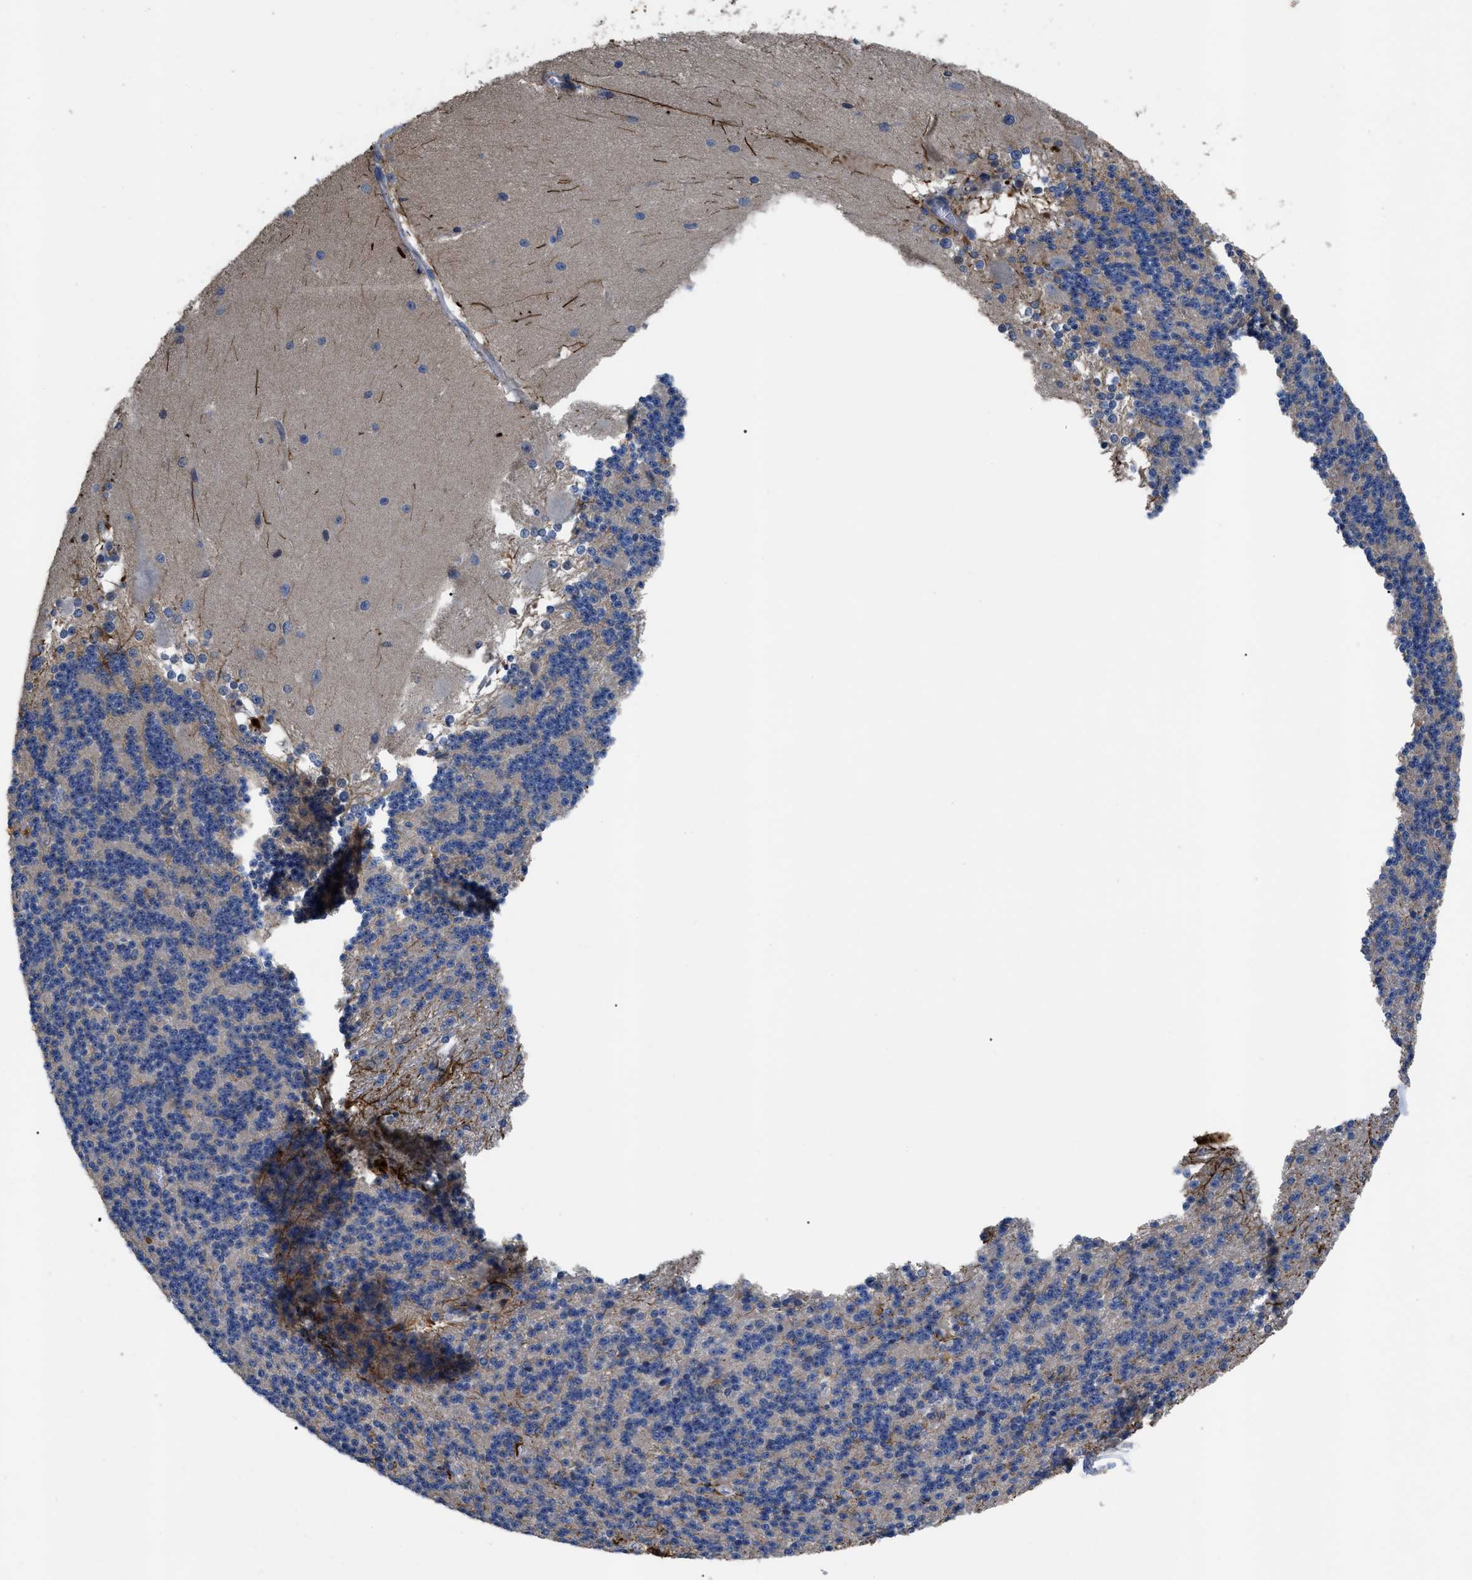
{"staining": {"intensity": "negative", "quantity": "none", "location": "none"}, "tissue": "cerebellum", "cell_type": "Cells in granular layer", "image_type": "normal", "snomed": [{"axis": "morphology", "description": "Normal tissue, NOS"}, {"axis": "topography", "description": "Cerebellum"}], "caption": "High power microscopy image of an immunohistochemistry (IHC) micrograph of unremarkable cerebellum, revealing no significant expression in cells in granular layer.", "gene": "YBEY", "patient": {"sex": "female", "age": 19}}